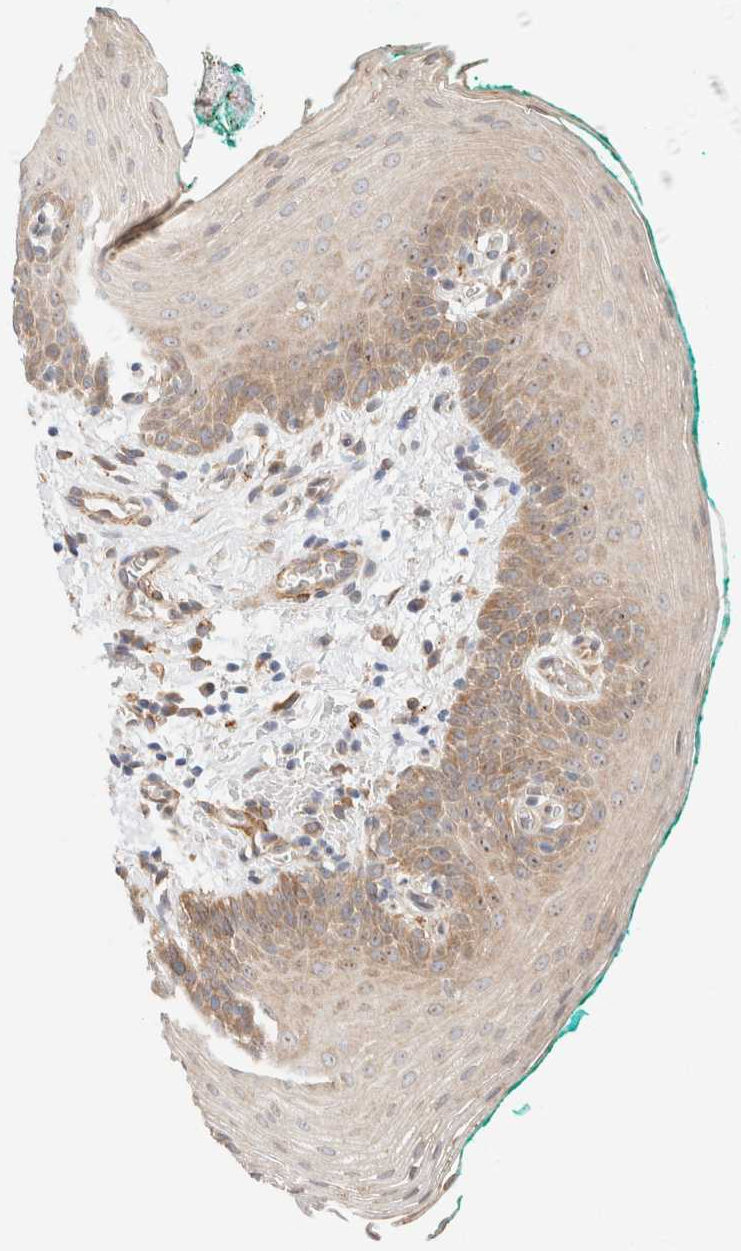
{"staining": {"intensity": "moderate", "quantity": ">75%", "location": "cytoplasmic/membranous,nuclear"}, "tissue": "oral mucosa", "cell_type": "Squamous epithelial cells", "image_type": "normal", "snomed": [{"axis": "morphology", "description": "Normal tissue, NOS"}, {"axis": "topography", "description": "Oral tissue"}], "caption": "High-power microscopy captured an immunohistochemistry (IHC) photomicrograph of unremarkable oral mucosa, revealing moderate cytoplasmic/membranous,nuclear positivity in approximately >75% of squamous epithelial cells.", "gene": "RRP15", "patient": {"sex": "male", "age": 58}}